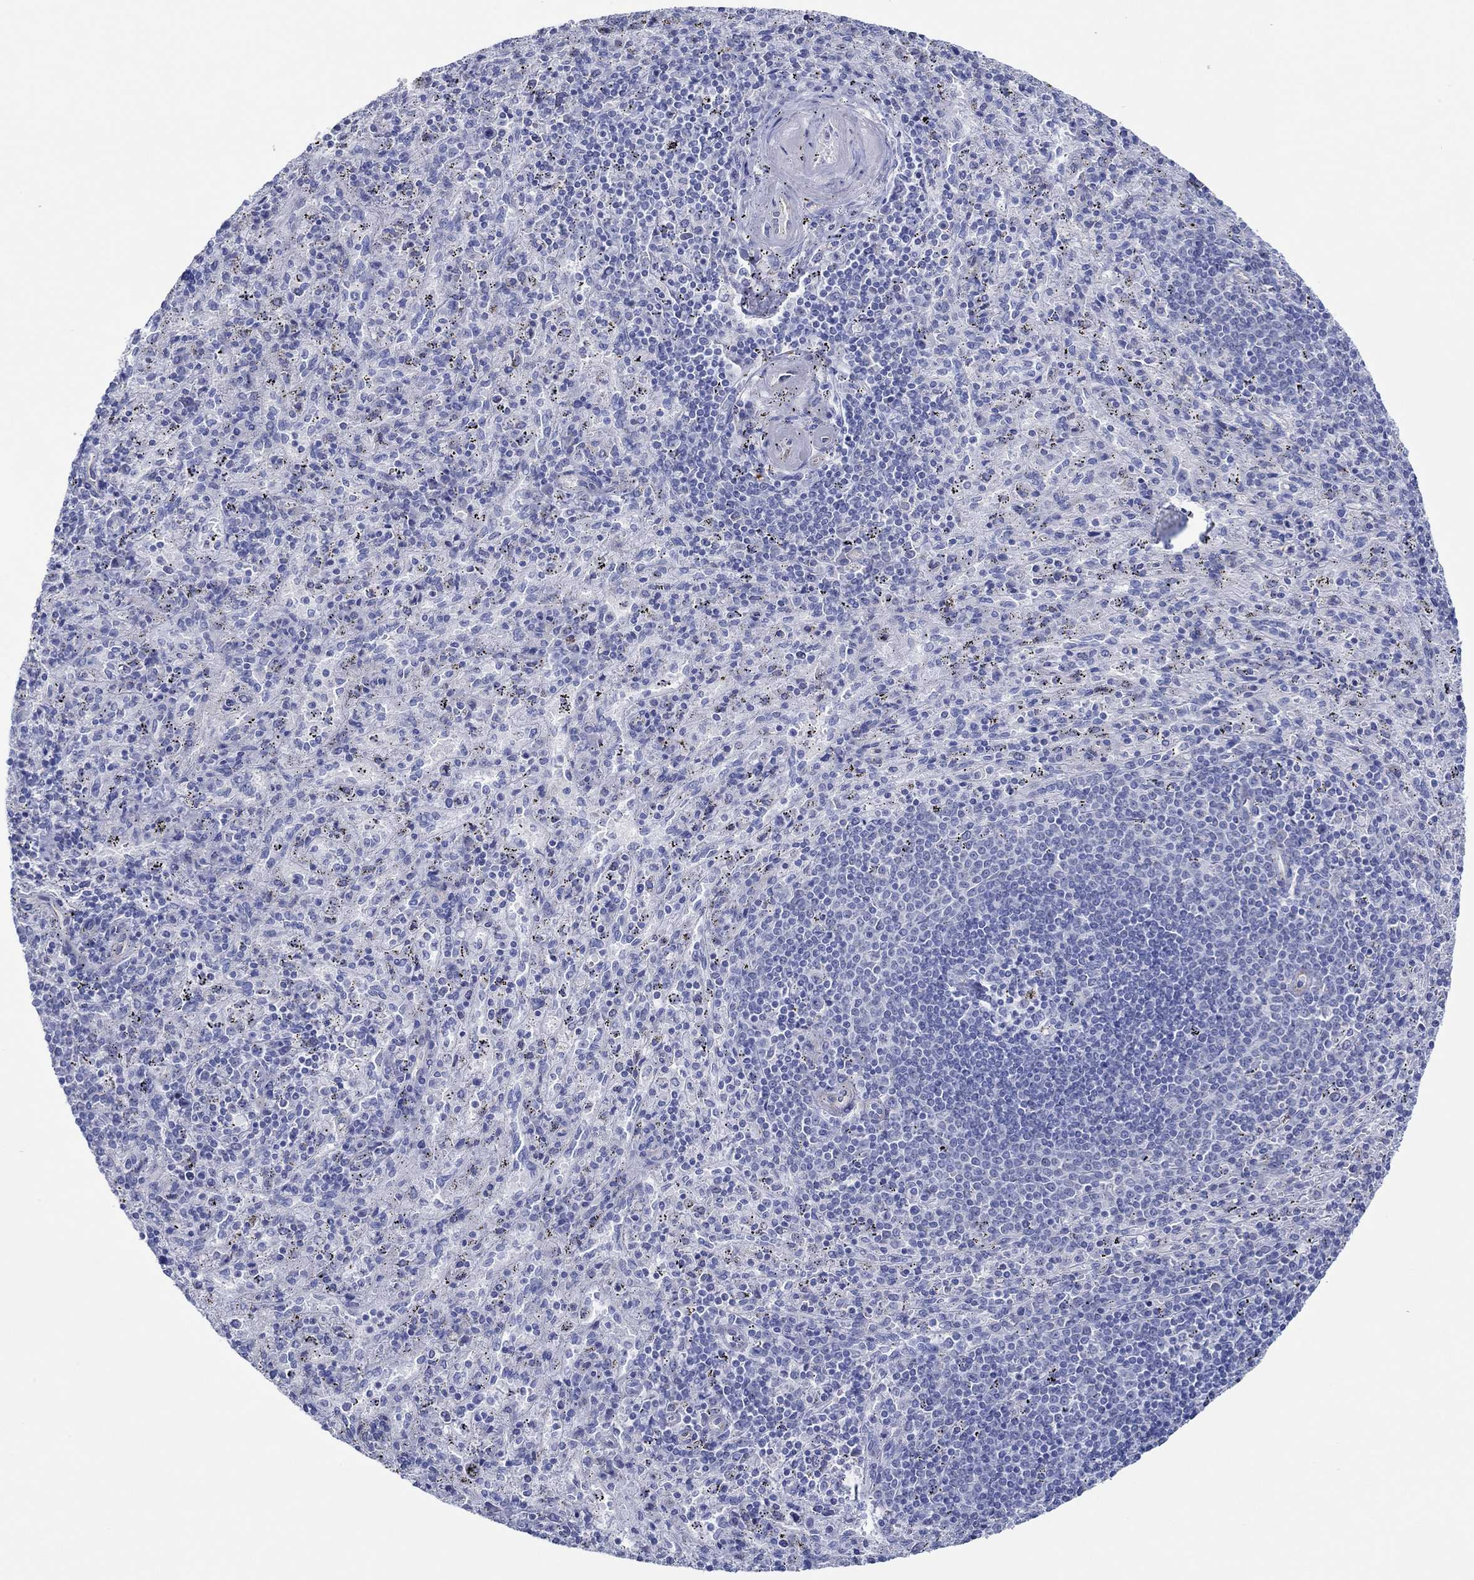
{"staining": {"intensity": "negative", "quantity": "none", "location": "none"}, "tissue": "spleen", "cell_type": "Cells in red pulp", "image_type": "normal", "snomed": [{"axis": "morphology", "description": "Normal tissue, NOS"}, {"axis": "topography", "description": "Spleen"}], "caption": "IHC of benign spleen reveals no staining in cells in red pulp.", "gene": "IGFBP6", "patient": {"sex": "male", "age": 57}}